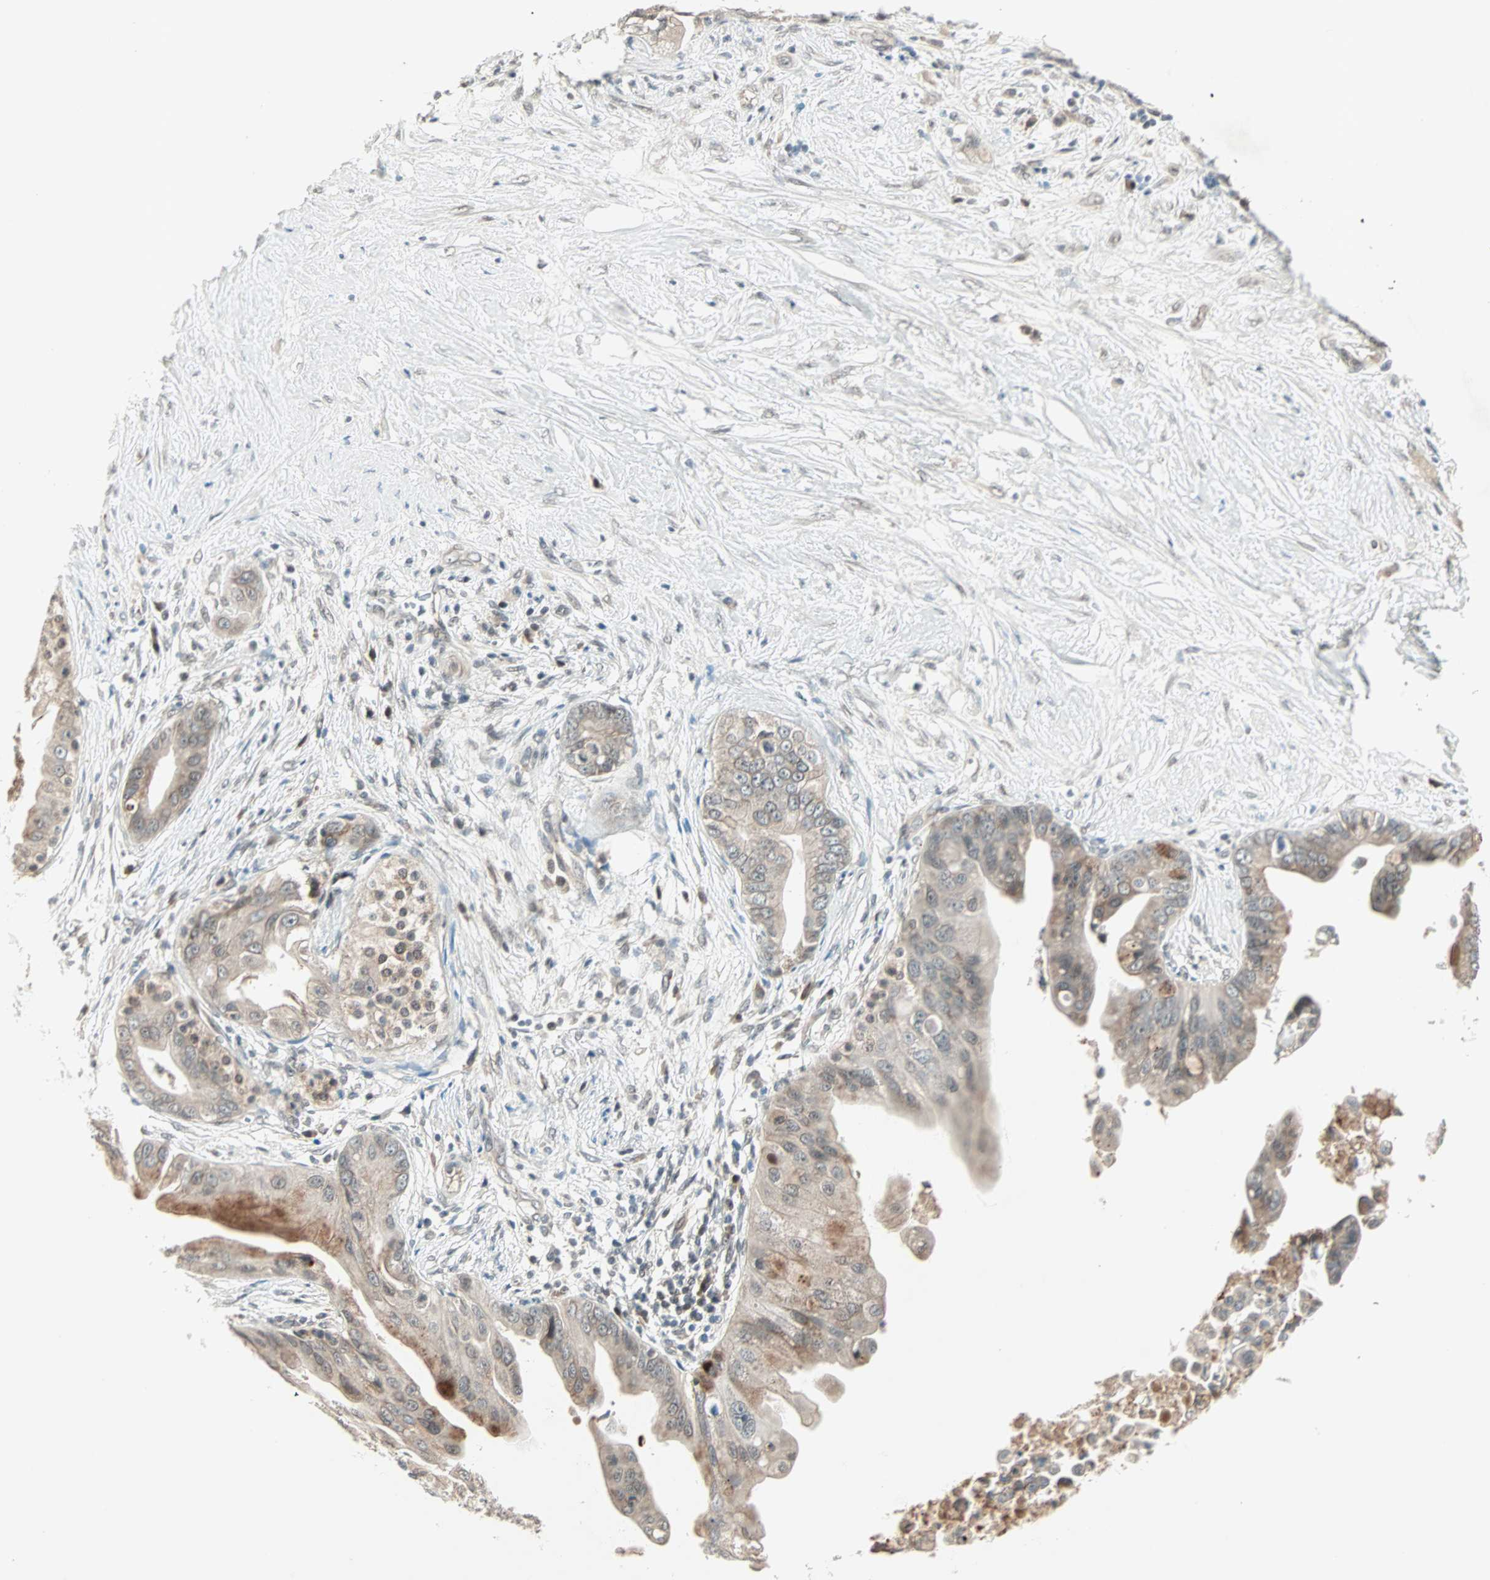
{"staining": {"intensity": "weak", "quantity": ">75%", "location": "cytoplasmic/membranous"}, "tissue": "pancreatic cancer", "cell_type": "Tumor cells", "image_type": "cancer", "snomed": [{"axis": "morphology", "description": "Adenocarcinoma, NOS"}, {"axis": "topography", "description": "Pancreas"}], "caption": "A low amount of weak cytoplasmic/membranous expression is seen in about >75% of tumor cells in pancreatic cancer (adenocarcinoma) tissue. (Brightfield microscopy of DAB IHC at high magnification).", "gene": "PGBD1", "patient": {"sex": "female", "age": 75}}